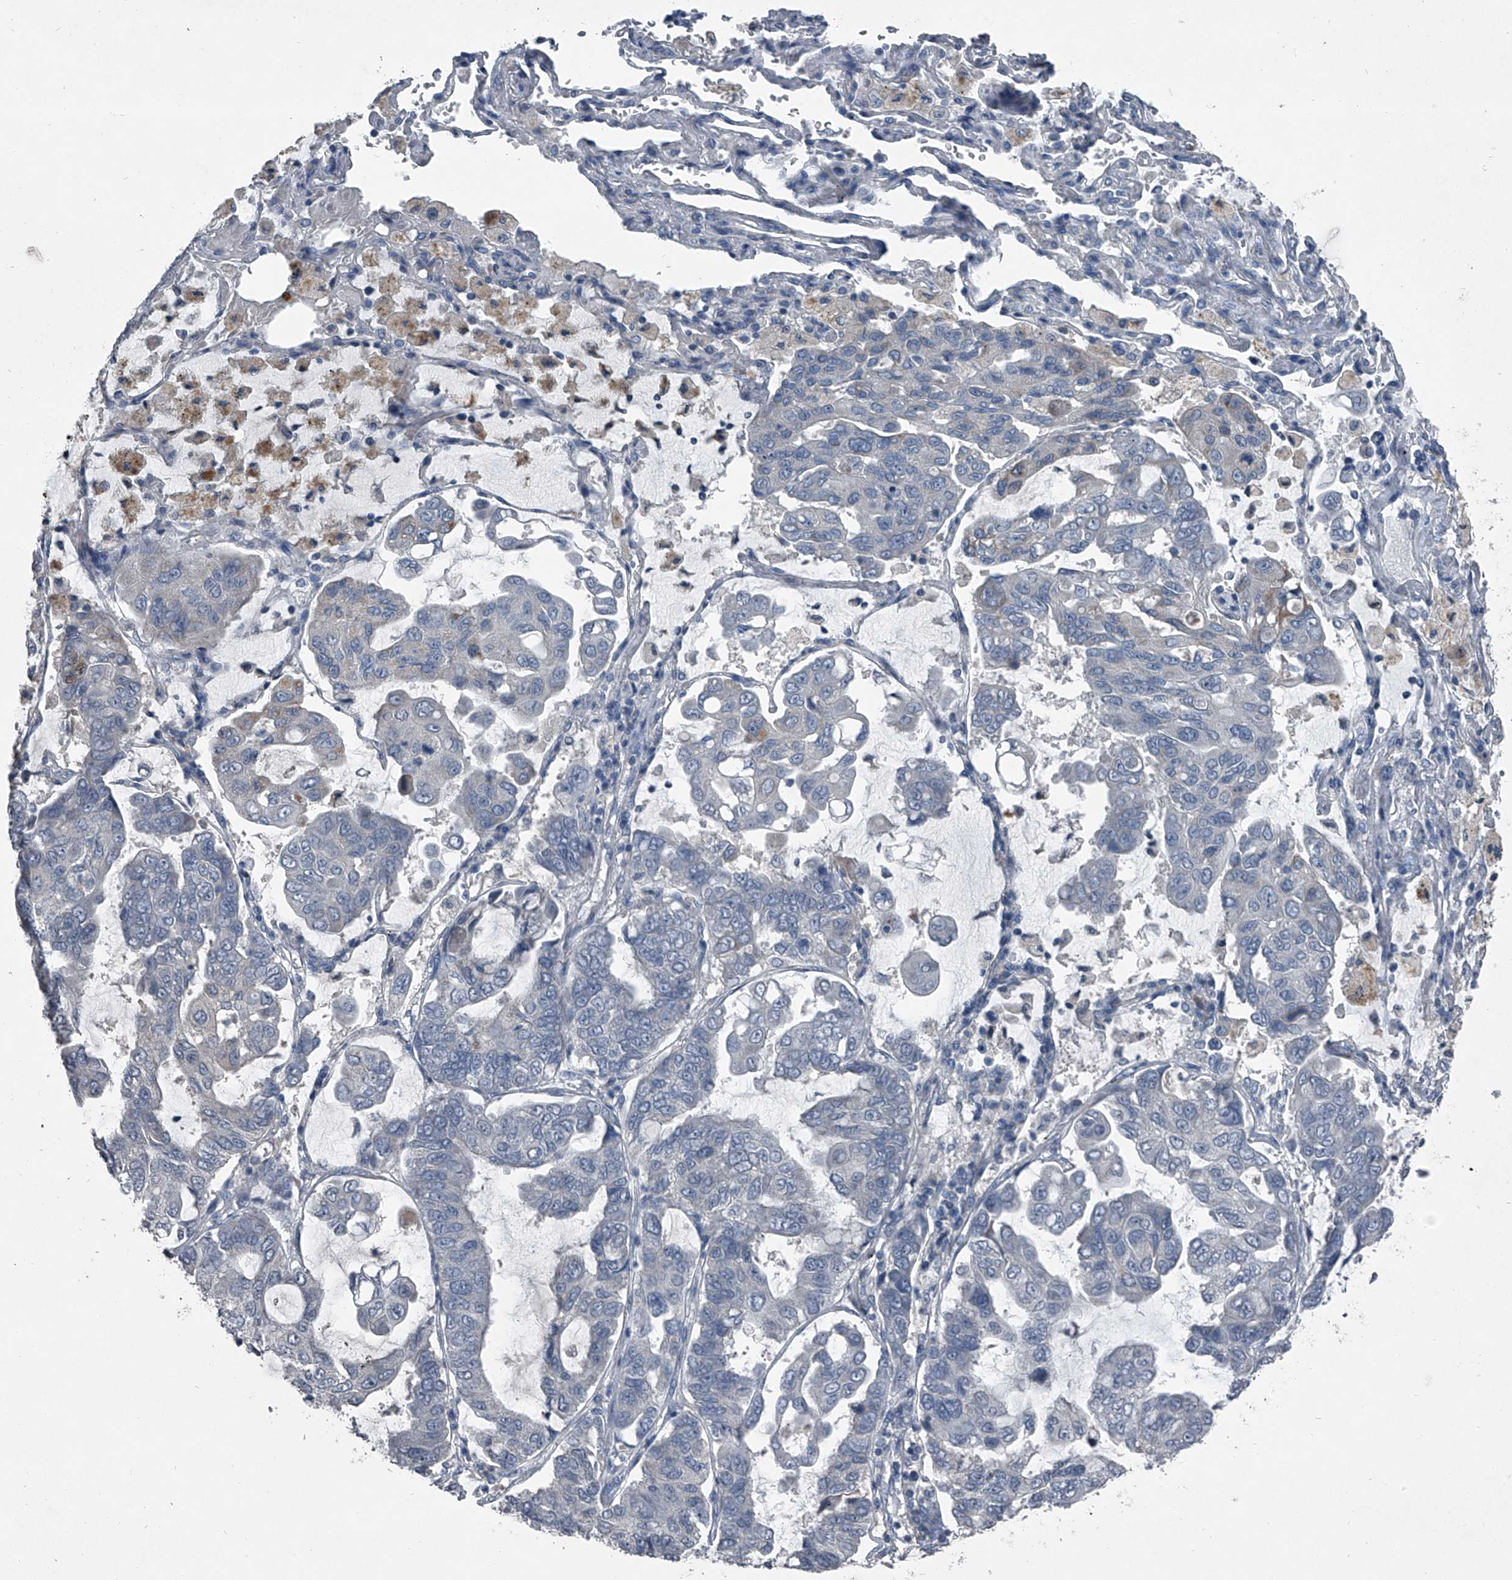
{"staining": {"intensity": "negative", "quantity": "none", "location": "none"}, "tissue": "lung cancer", "cell_type": "Tumor cells", "image_type": "cancer", "snomed": [{"axis": "morphology", "description": "Adenocarcinoma, NOS"}, {"axis": "topography", "description": "Lung"}], "caption": "Image shows no significant protein expression in tumor cells of lung adenocarcinoma.", "gene": "HEPHL1", "patient": {"sex": "male", "age": 64}}